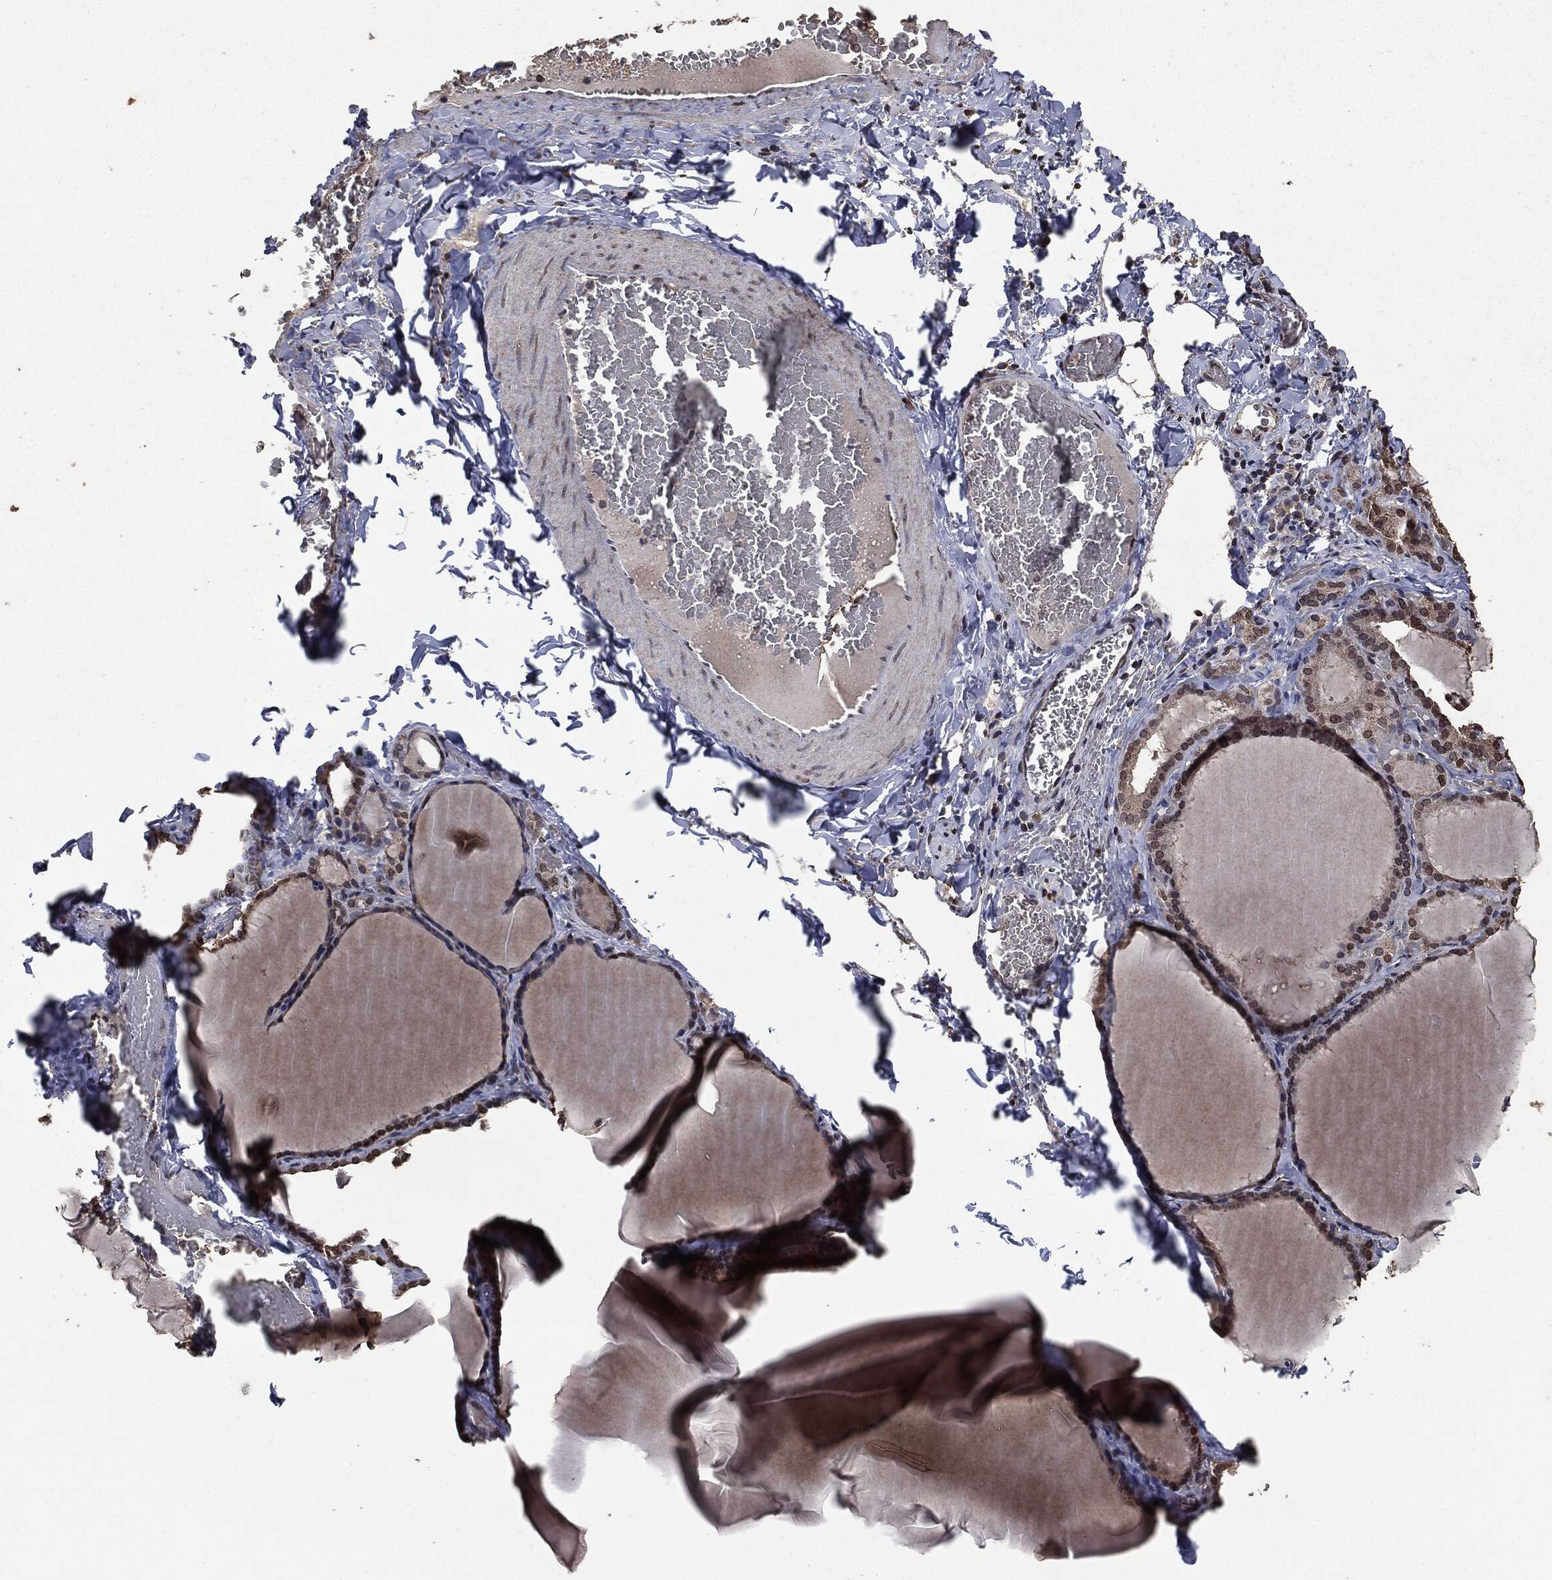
{"staining": {"intensity": "strong", "quantity": "25%-75%", "location": "nuclear"}, "tissue": "thyroid gland", "cell_type": "Glandular cells", "image_type": "normal", "snomed": [{"axis": "morphology", "description": "Normal tissue, NOS"}, {"axis": "morphology", "description": "Hyperplasia, NOS"}, {"axis": "topography", "description": "Thyroid gland"}], "caption": "High-power microscopy captured an immunohistochemistry (IHC) micrograph of benign thyroid gland, revealing strong nuclear staining in about 25%-75% of glandular cells.", "gene": "PPP6R2", "patient": {"sex": "female", "age": 27}}